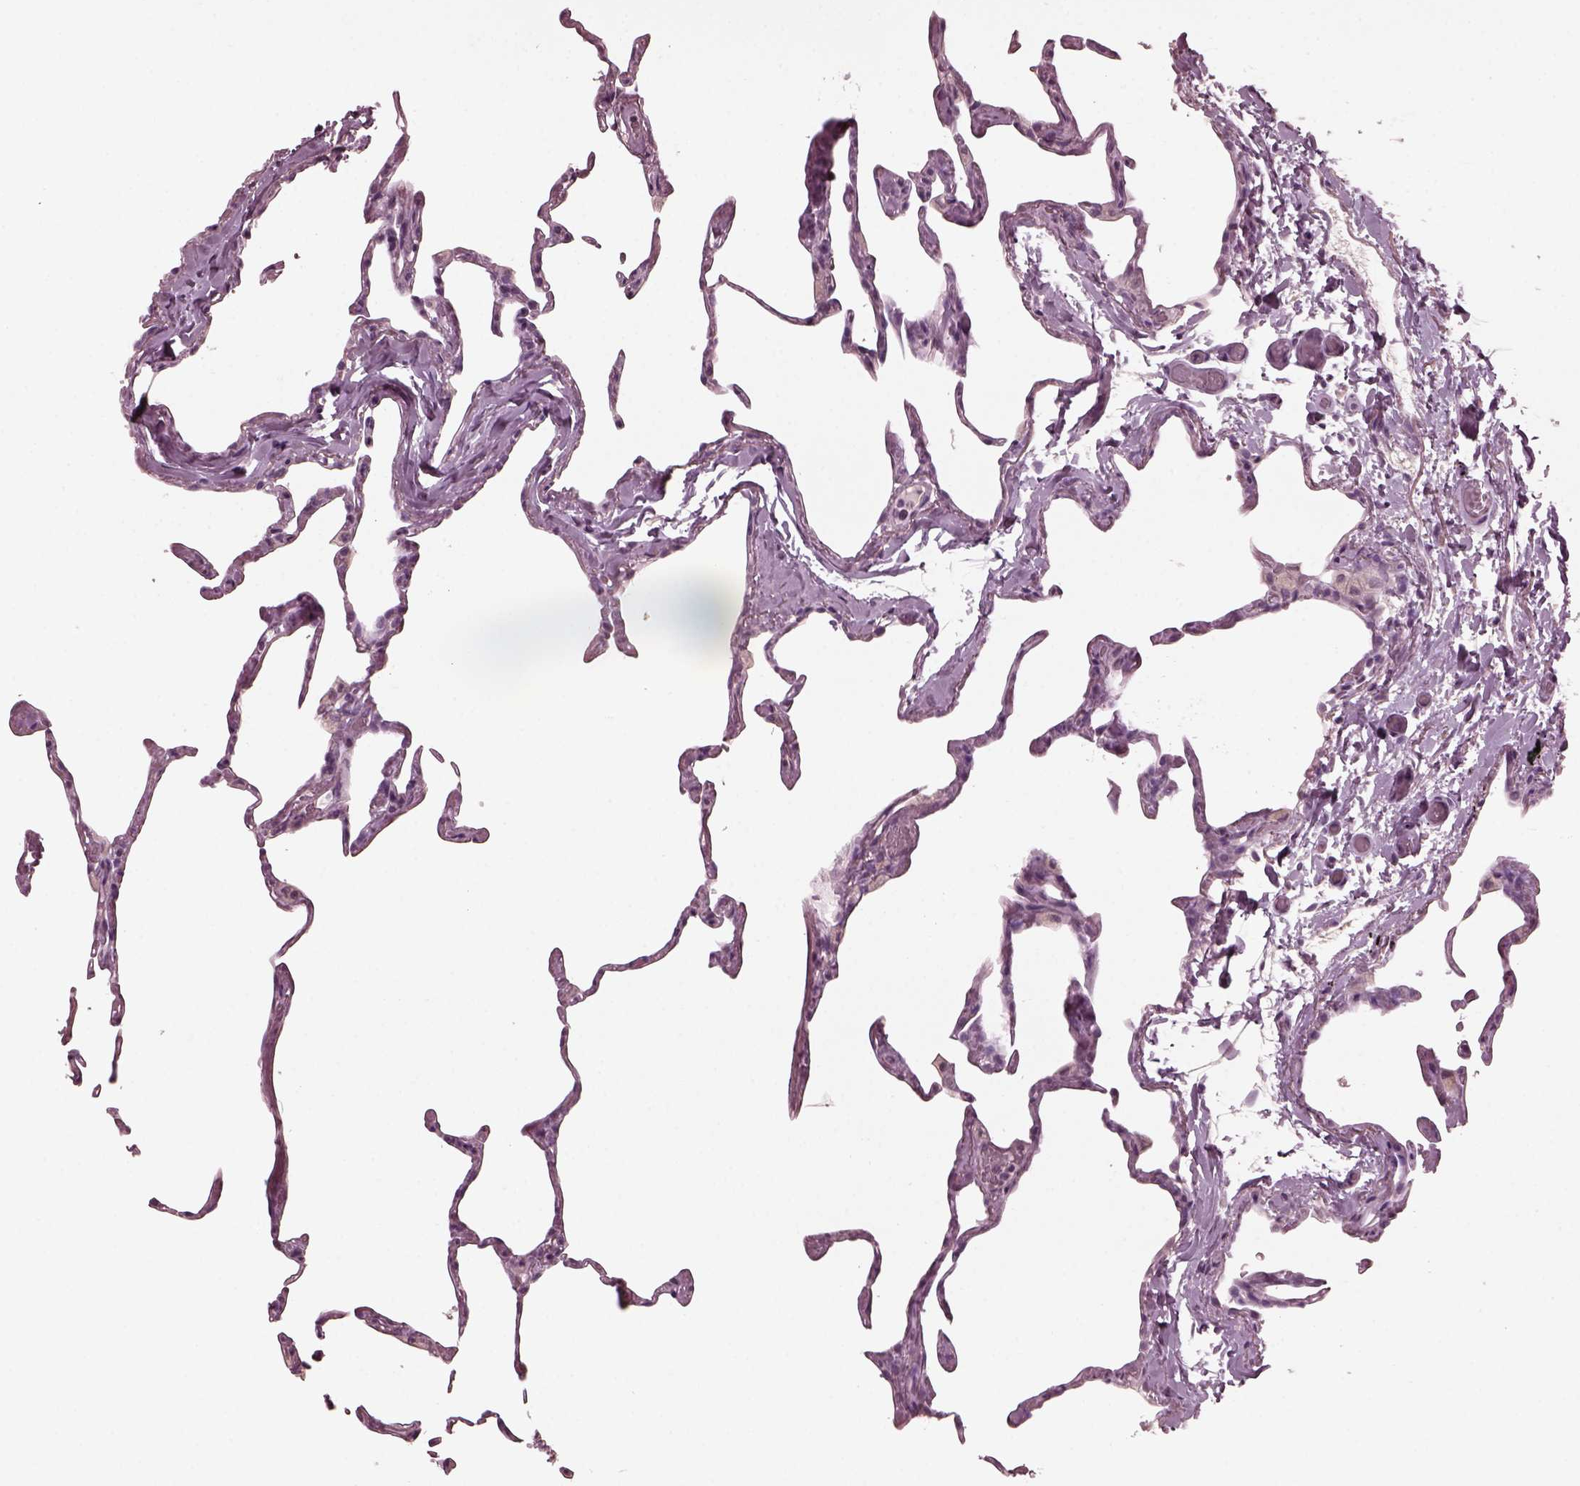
{"staining": {"intensity": "negative", "quantity": "none", "location": "none"}, "tissue": "lung", "cell_type": "Alveolar cells", "image_type": "normal", "snomed": [{"axis": "morphology", "description": "Normal tissue, NOS"}, {"axis": "topography", "description": "Lung"}], "caption": "Lung was stained to show a protein in brown. There is no significant expression in alveolar cells. (DAB immunohistochemistry, high magnification).", "gene": "CGA", "patient": {"sex": "male", "age": 65}}